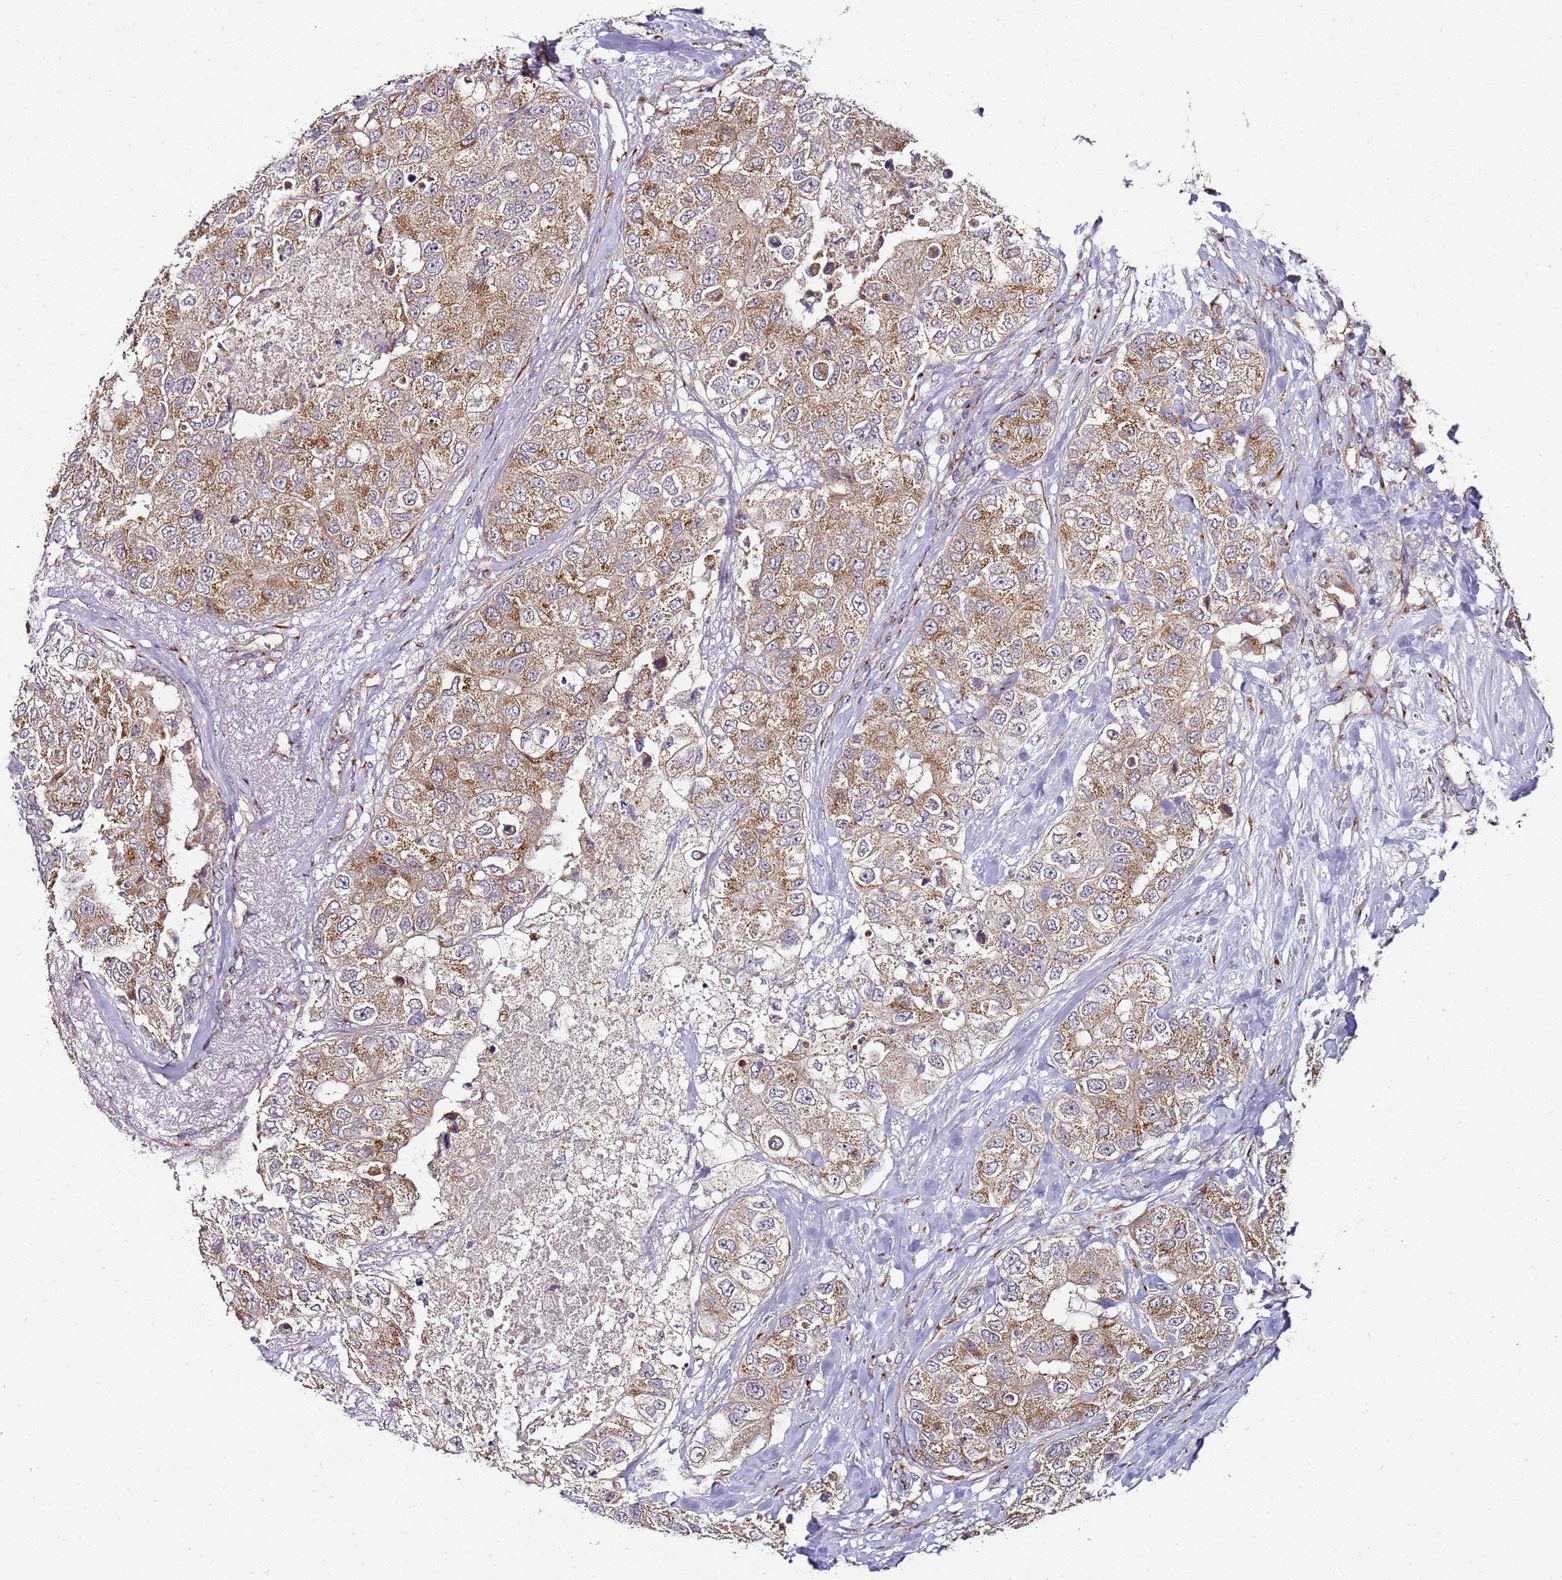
{"staining": {"intensity": "moderate", "quantity": ">75%", "location": "cytoplasmic/membranous"}, "tissue": "breast cancer", "cell_type": "Tumor cells", "image_type": "cancer", "snomed": [{"axis": "morphology", "description": "Duct carcinoma"}, {"axis": "topography", "description": "Breast"}], "caption": "A brown stain shows moderate cytoplasmic/membranous staining of a protein in breast cancer tumor cells. (brown staining indicates protein expression, while blue staining denotes nuclei).", "gene": "MRPL49", "patient": {"sex": "female", "age": 62}}